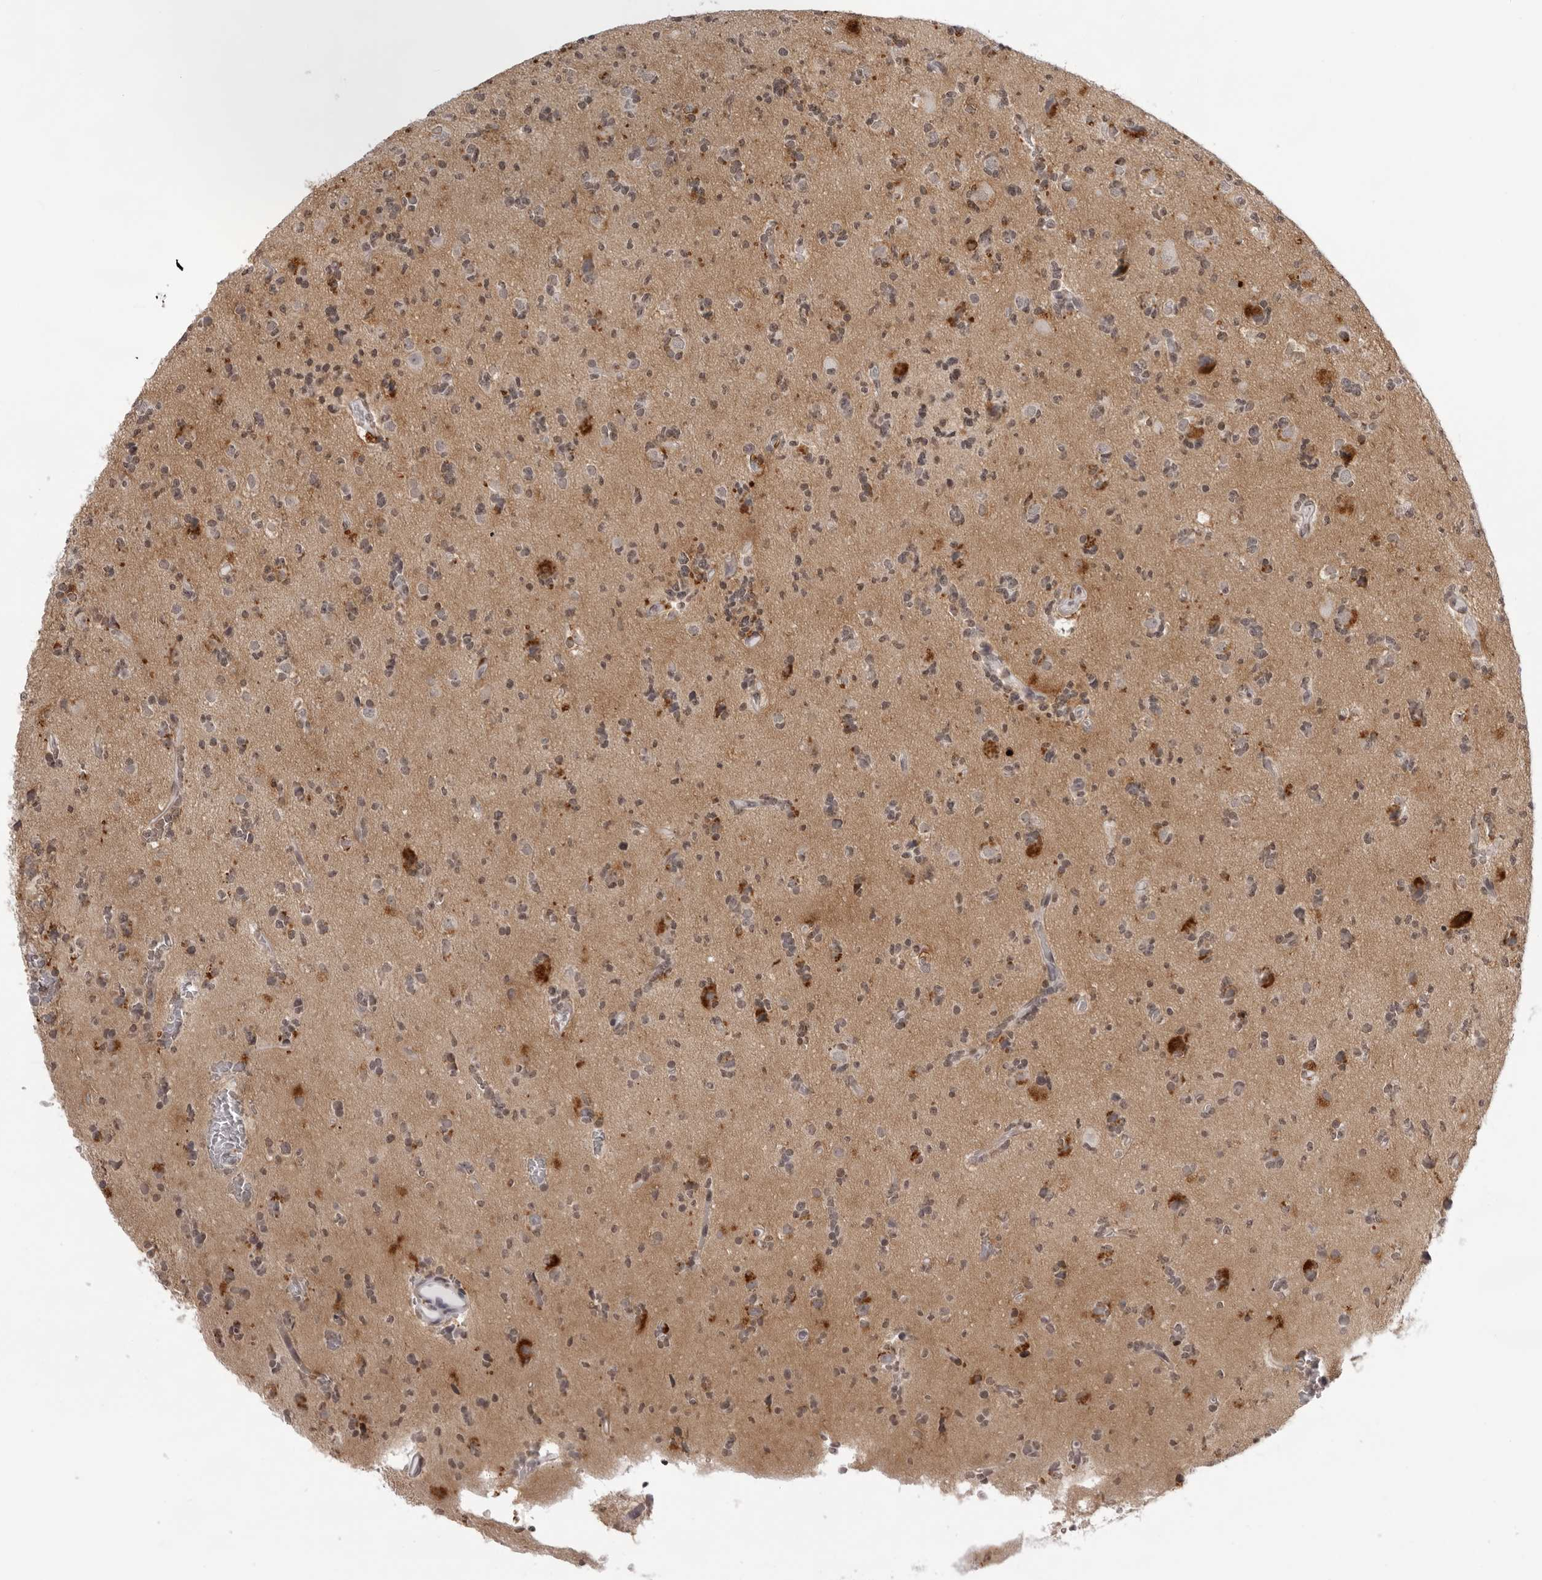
{"staining": {"intensity": "negative", "quantity": "none", "location": "none"}, "tissue": "glioma", "cell_type": "Tumor cells", "image_type": "cancer", "snomed": [{"axis": "morphology", "description": "Glioma, malignant, High grade"}, {"axis": "topography", "description": "Brain"}], "caption": "Malignant glioma (high-grade) was stained to show a protein in brown. There is no significant expression in tumor cells.", "gene": "NTM", "patient": {"sex": "female", "age": 62}}